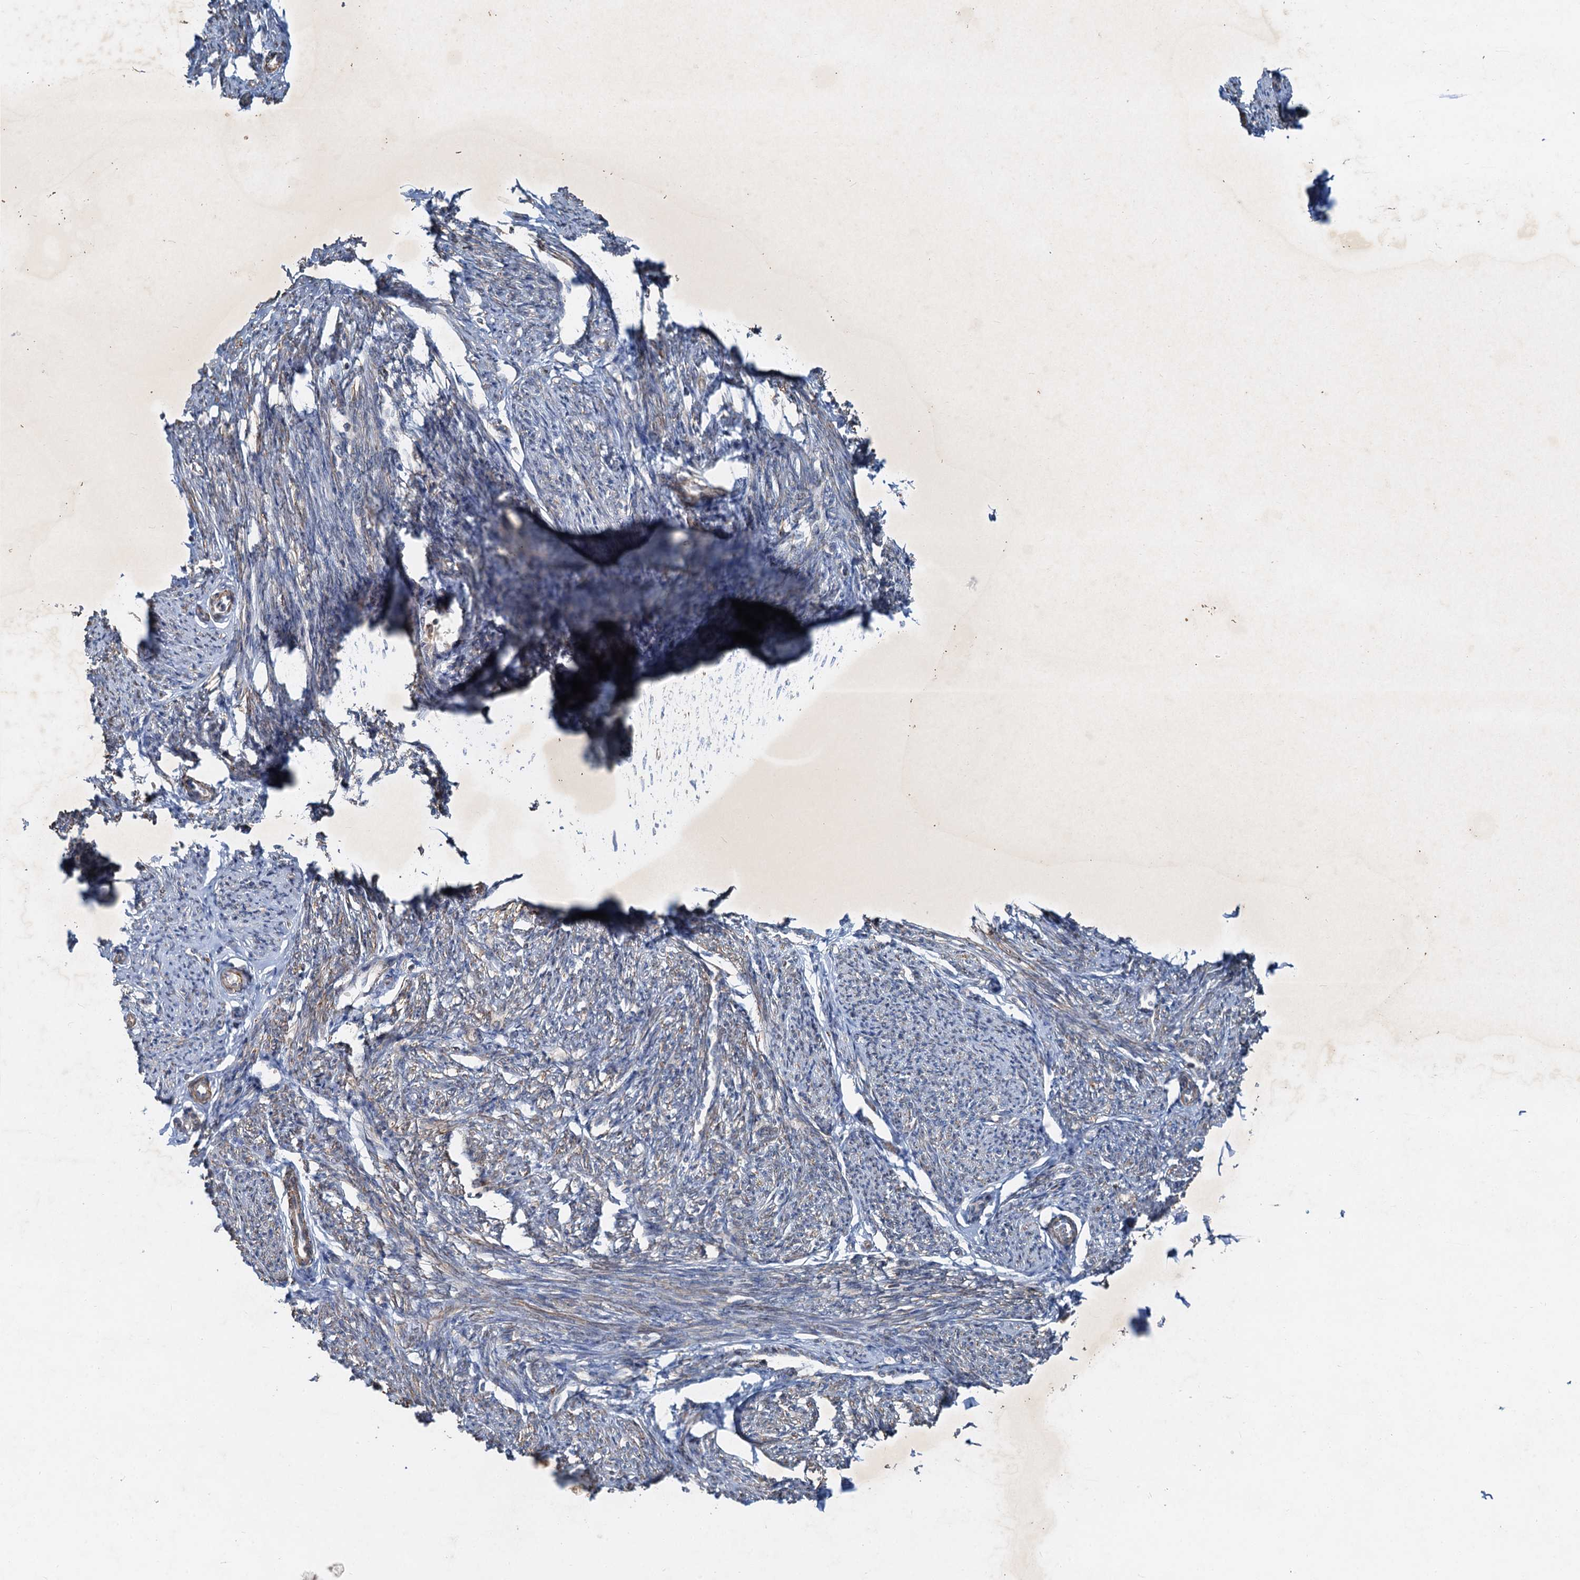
{"staining": {"intensity": "moderate", "quantity": "25%-75%", "location": "cytoplasmic/membranous"}, "tissue": "smooth muscle", "cell_type": "Smooth muscle cells", "image_type": "normal", "snomed": [{"axis": "morphology", "description": "Normal tissue, NOS"}, {"axis": "topography", "description": "Smooth muscle"}, {"axis": "topography", "description": "Uterus"}], "caption": "Immunohistochemical staining of unremarkable human smooth muscle shows medium levels of moderate cytoplasmic/membranous expression in approximately 25%-75% of smooth muscle cells.", "gene": "ANKRD26", "patient": {"sex": "female", "age": 59}}